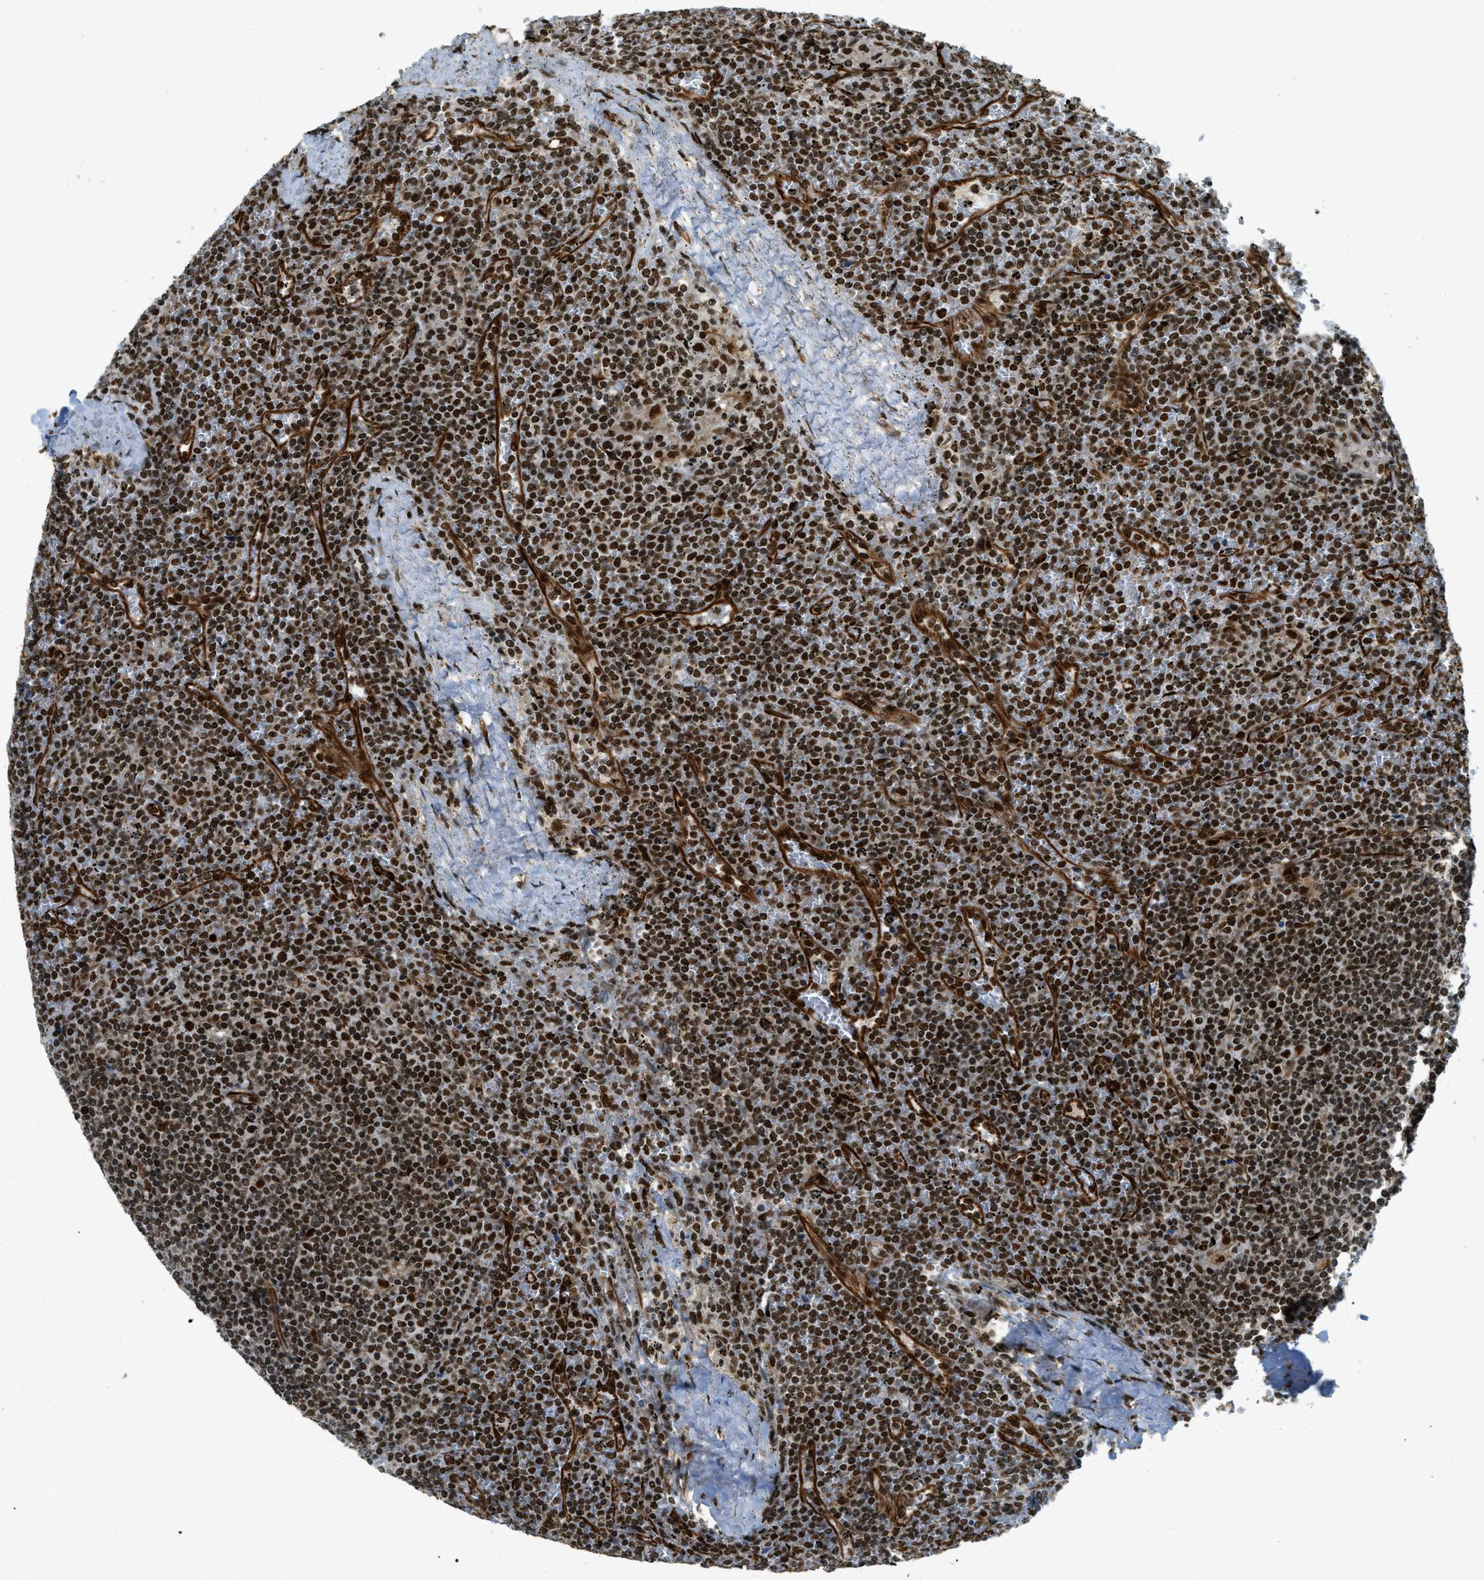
{"staining": {"intensity": "strong", "quantity": ">75%", "location": "nuclear"}, "tissue": "lymphoma", "cell_type": "Tumor cells", "image_type": "cancer", "snomed": [{"axis": "morphology", "description": "Malignant lymphoma, non-Hodgkin's type, Low grade"}, {"axis": "topography", "description": "Spleen"}], "caption": "The histopathology image displays a brown stain indicating the presence of a protein in the nuclear of tumor cells in low-grade malignant lymphoma, non-Hodgkin's type. (IHC, brightfield microscopy, high magnification).", "gene": "ZFR", "patient": {"sex": "female", "age": 19}}